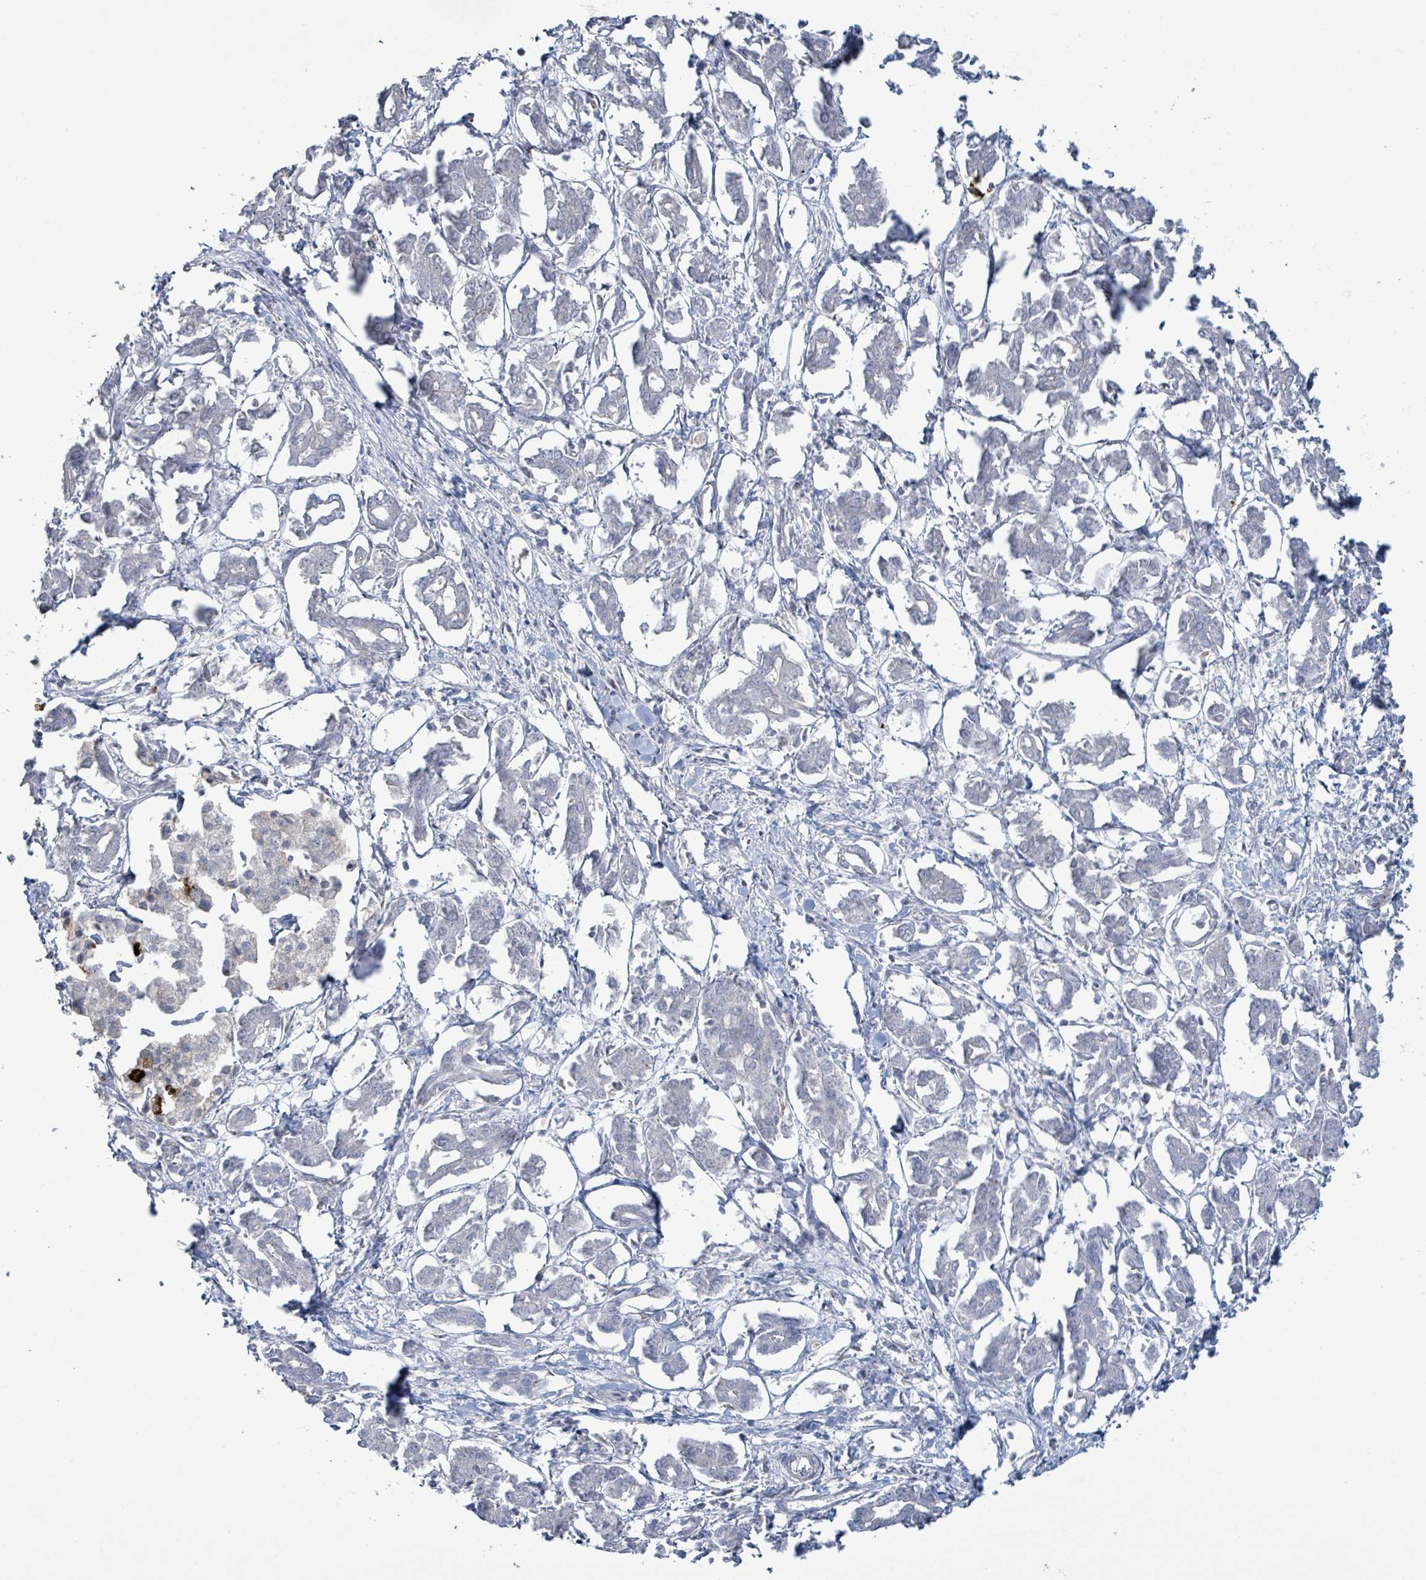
{"staining": {"intensity": "negative", "quantity": "none", "location": "none"}, "tissue": "pancreatic cancer", "cell_type": "Tumor cells", "image_type": "cancer", "snomed": [{"axis": "morphology", "description": "Adenocarcinoma, NOS"}, {"axis": "topography", "description": "Pancreas"}], "caption": "This is an immunohistochemistry photomicrograph of human pancreatic cancer (adenocarcinoma). There is no staining in tumor cells.", "gene": "LILRA4", "patient": {"sex": "male", "age": 61}}